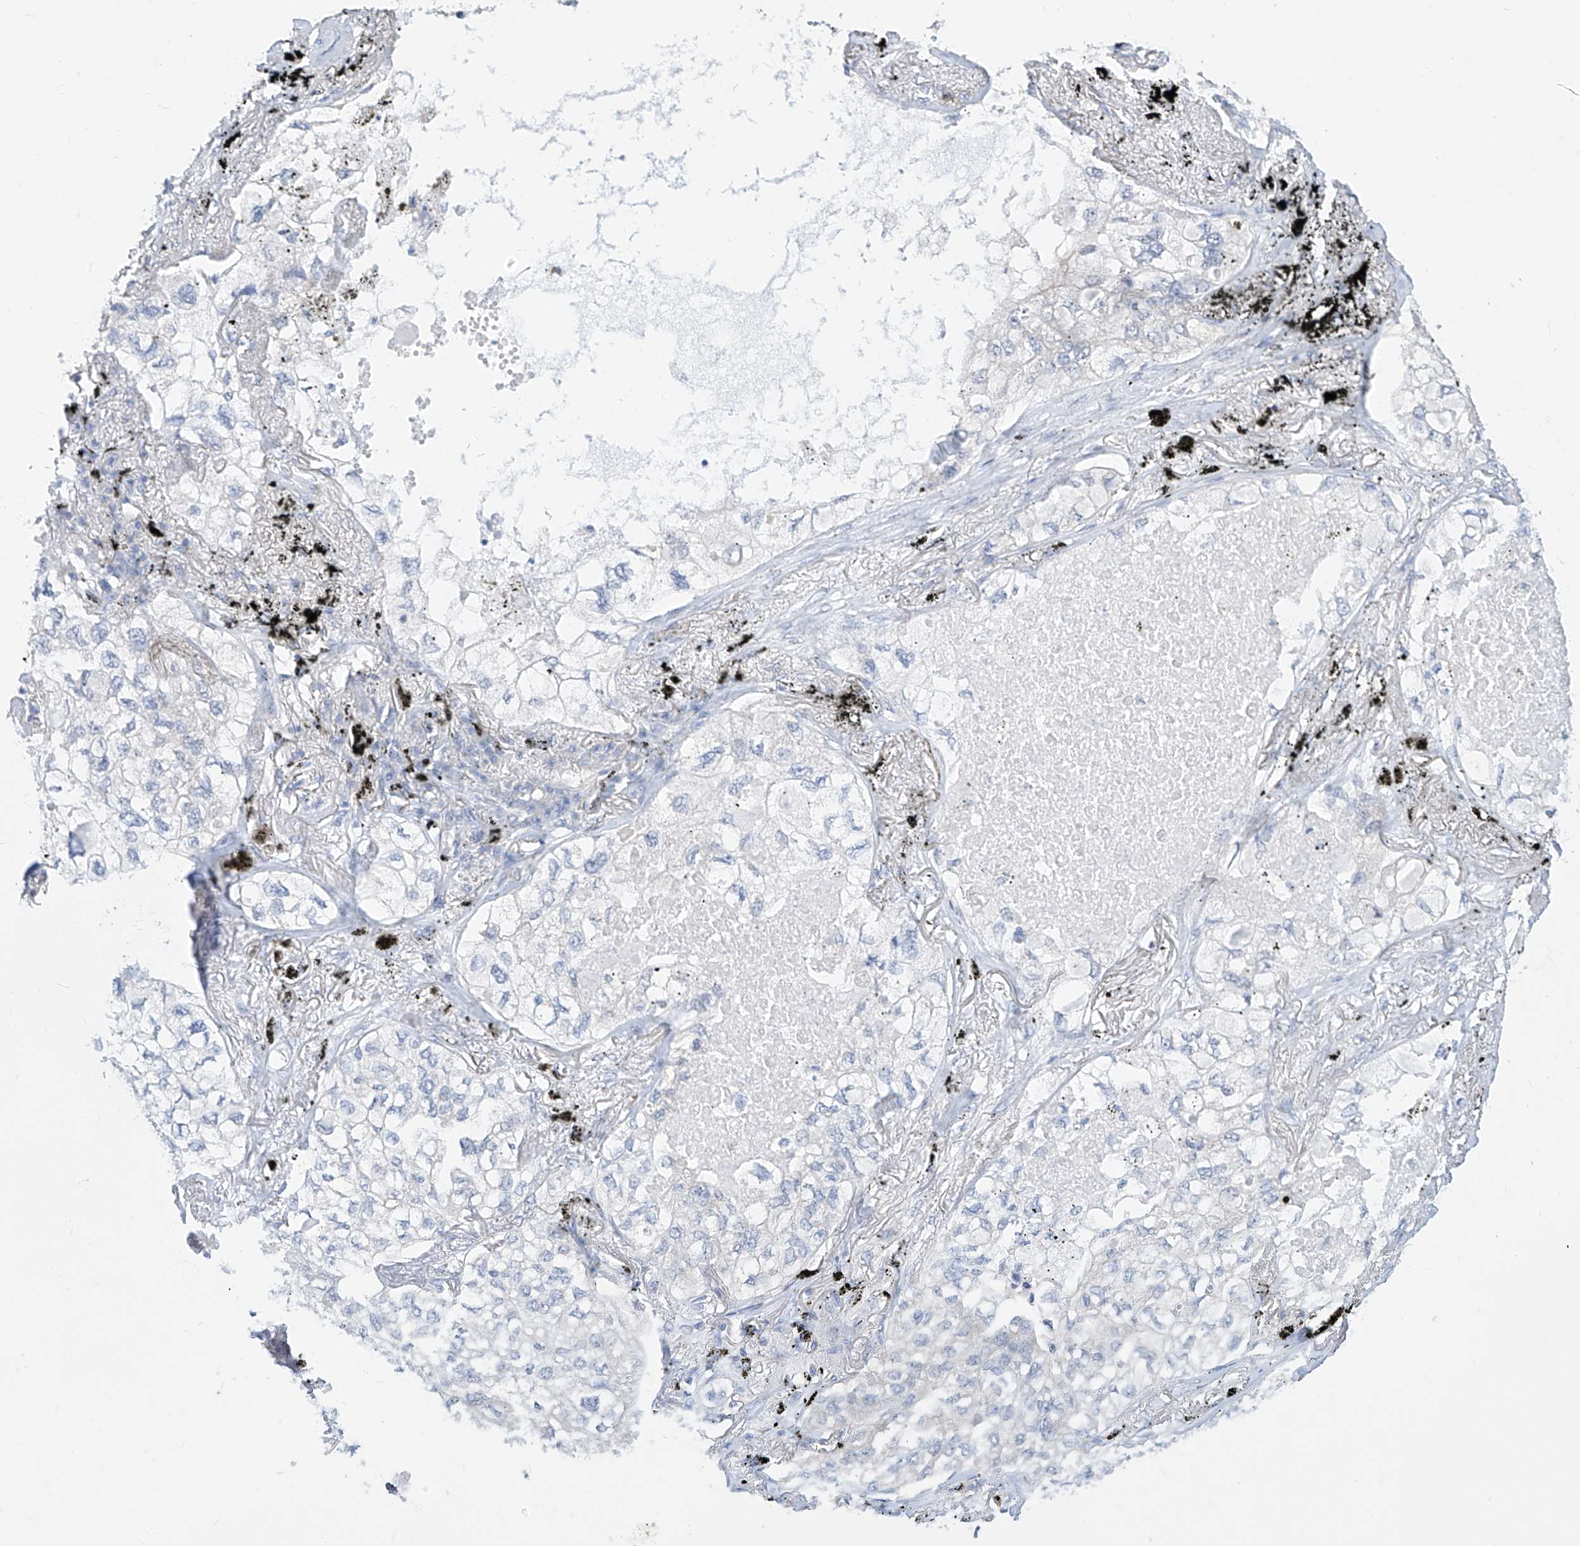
{"staining": {"intensity": "negative", "quantity": "none", "location": "none"}, "tissue": "lung cancer", "cell_type": "Tumor cells", "image_type": "cancer", "snomed": [{"axis": "morphology", "description": "Adenocarcinoma, NOS"}, {"axis": "topography", "description": "Lung"}], "caption": "An IHC micrograph of lung adenocarcinoma is shown. There is no staining in tumor cells of lung adenocarcinoma. (Brightfield microscopy of DAB immunohistochemistry (IHC) at high magnification).", "gene": "ZZEF1", "patient": {"sex": "male", "age": 65}}